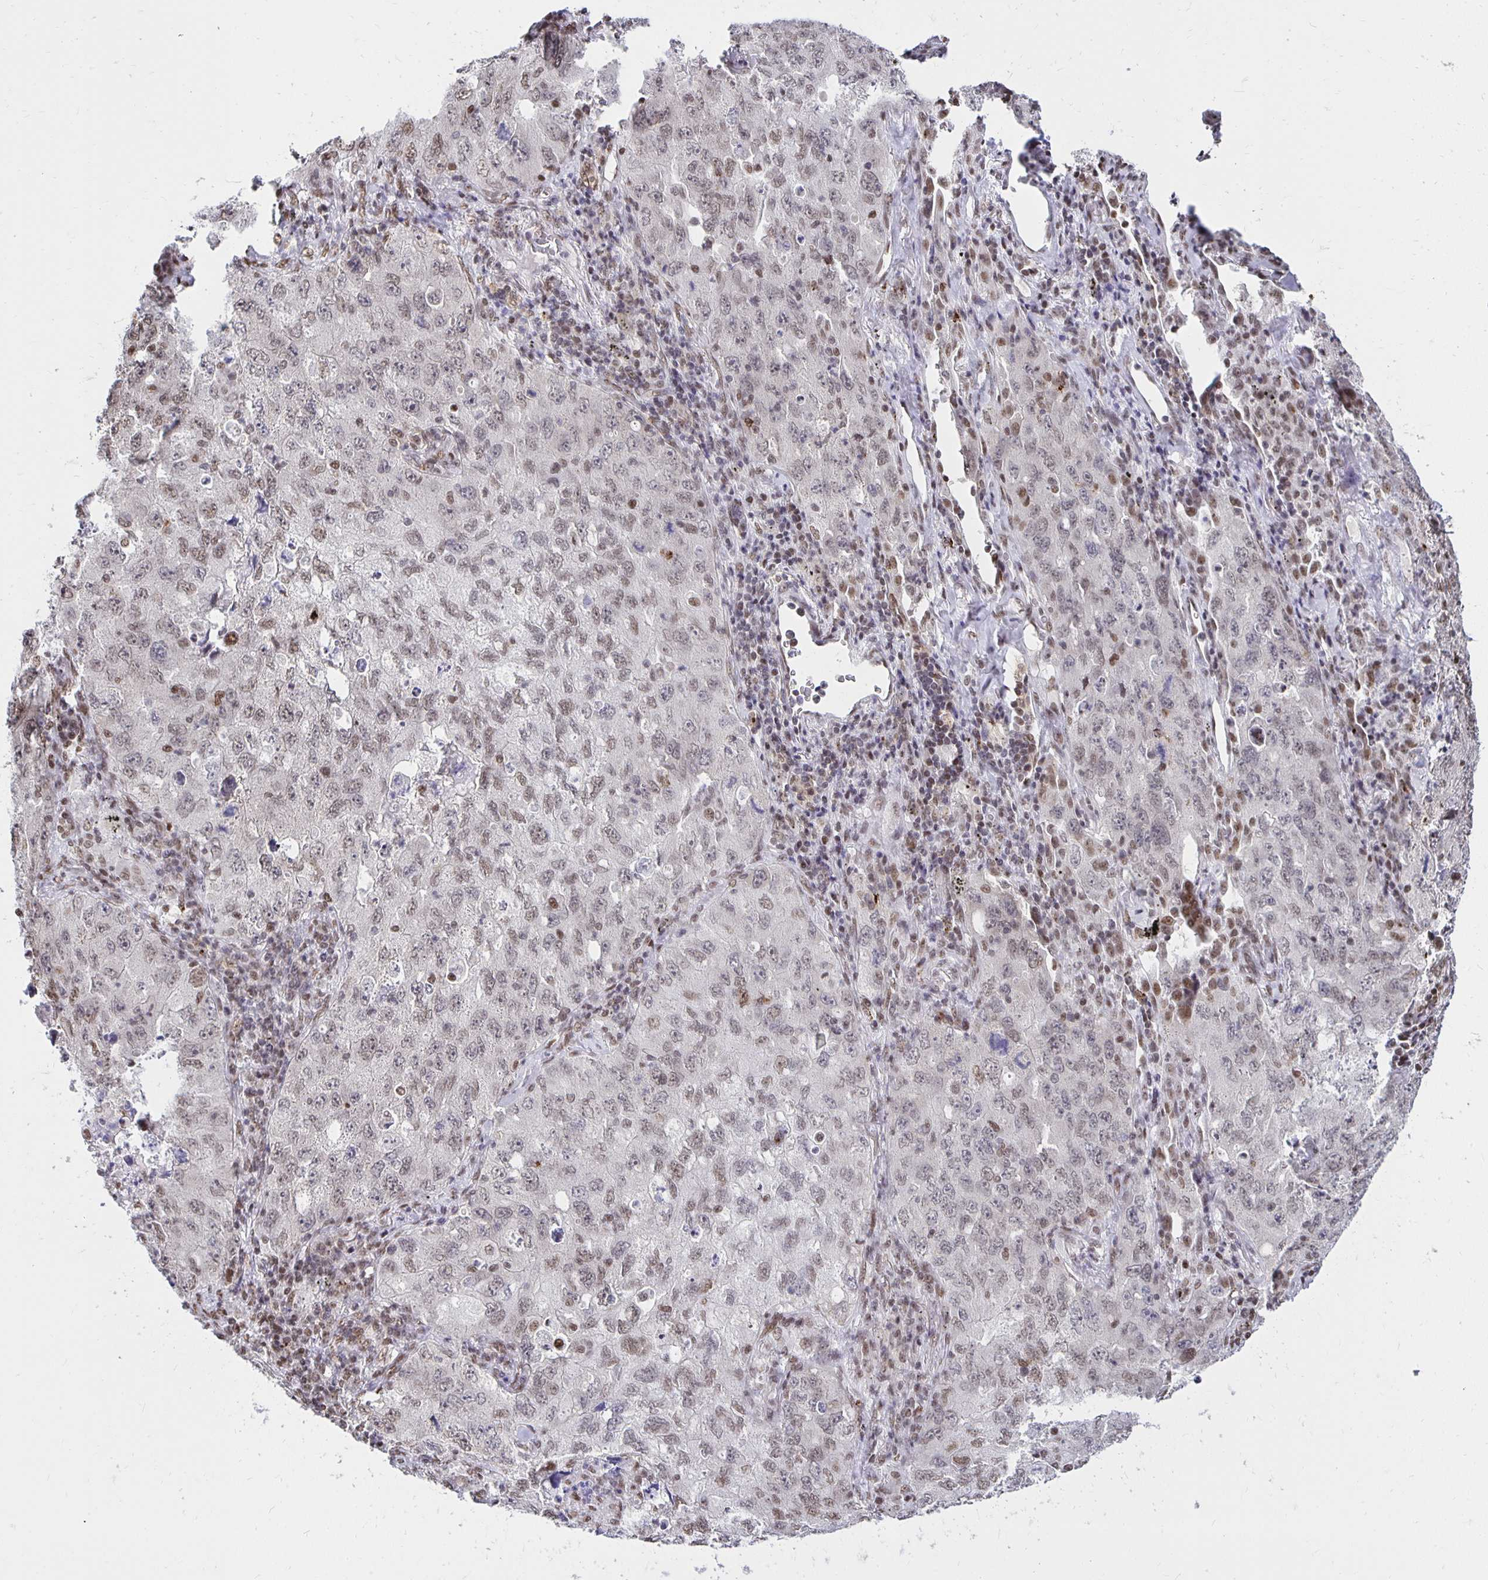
{"staining": {"intensity": "moderate", "quantity": "25%-75%", "location": "nuclear"}, "tissue": "lung cancer", "cell_type": "Tumor cells", "image_type": "cancer", "snomed": [{"axis": "morphology", "description": "Adenocarcinoma, NOS"}, {"axis": "topography", "description": "Lung"}], "caption": "Moderate nuclear positivity is identified in about 25%-75% of tumor cells in lung cancer (adenocarcinoma).", "gene": "ZNF579", "patient": {"sex": "female", "age": 57}}